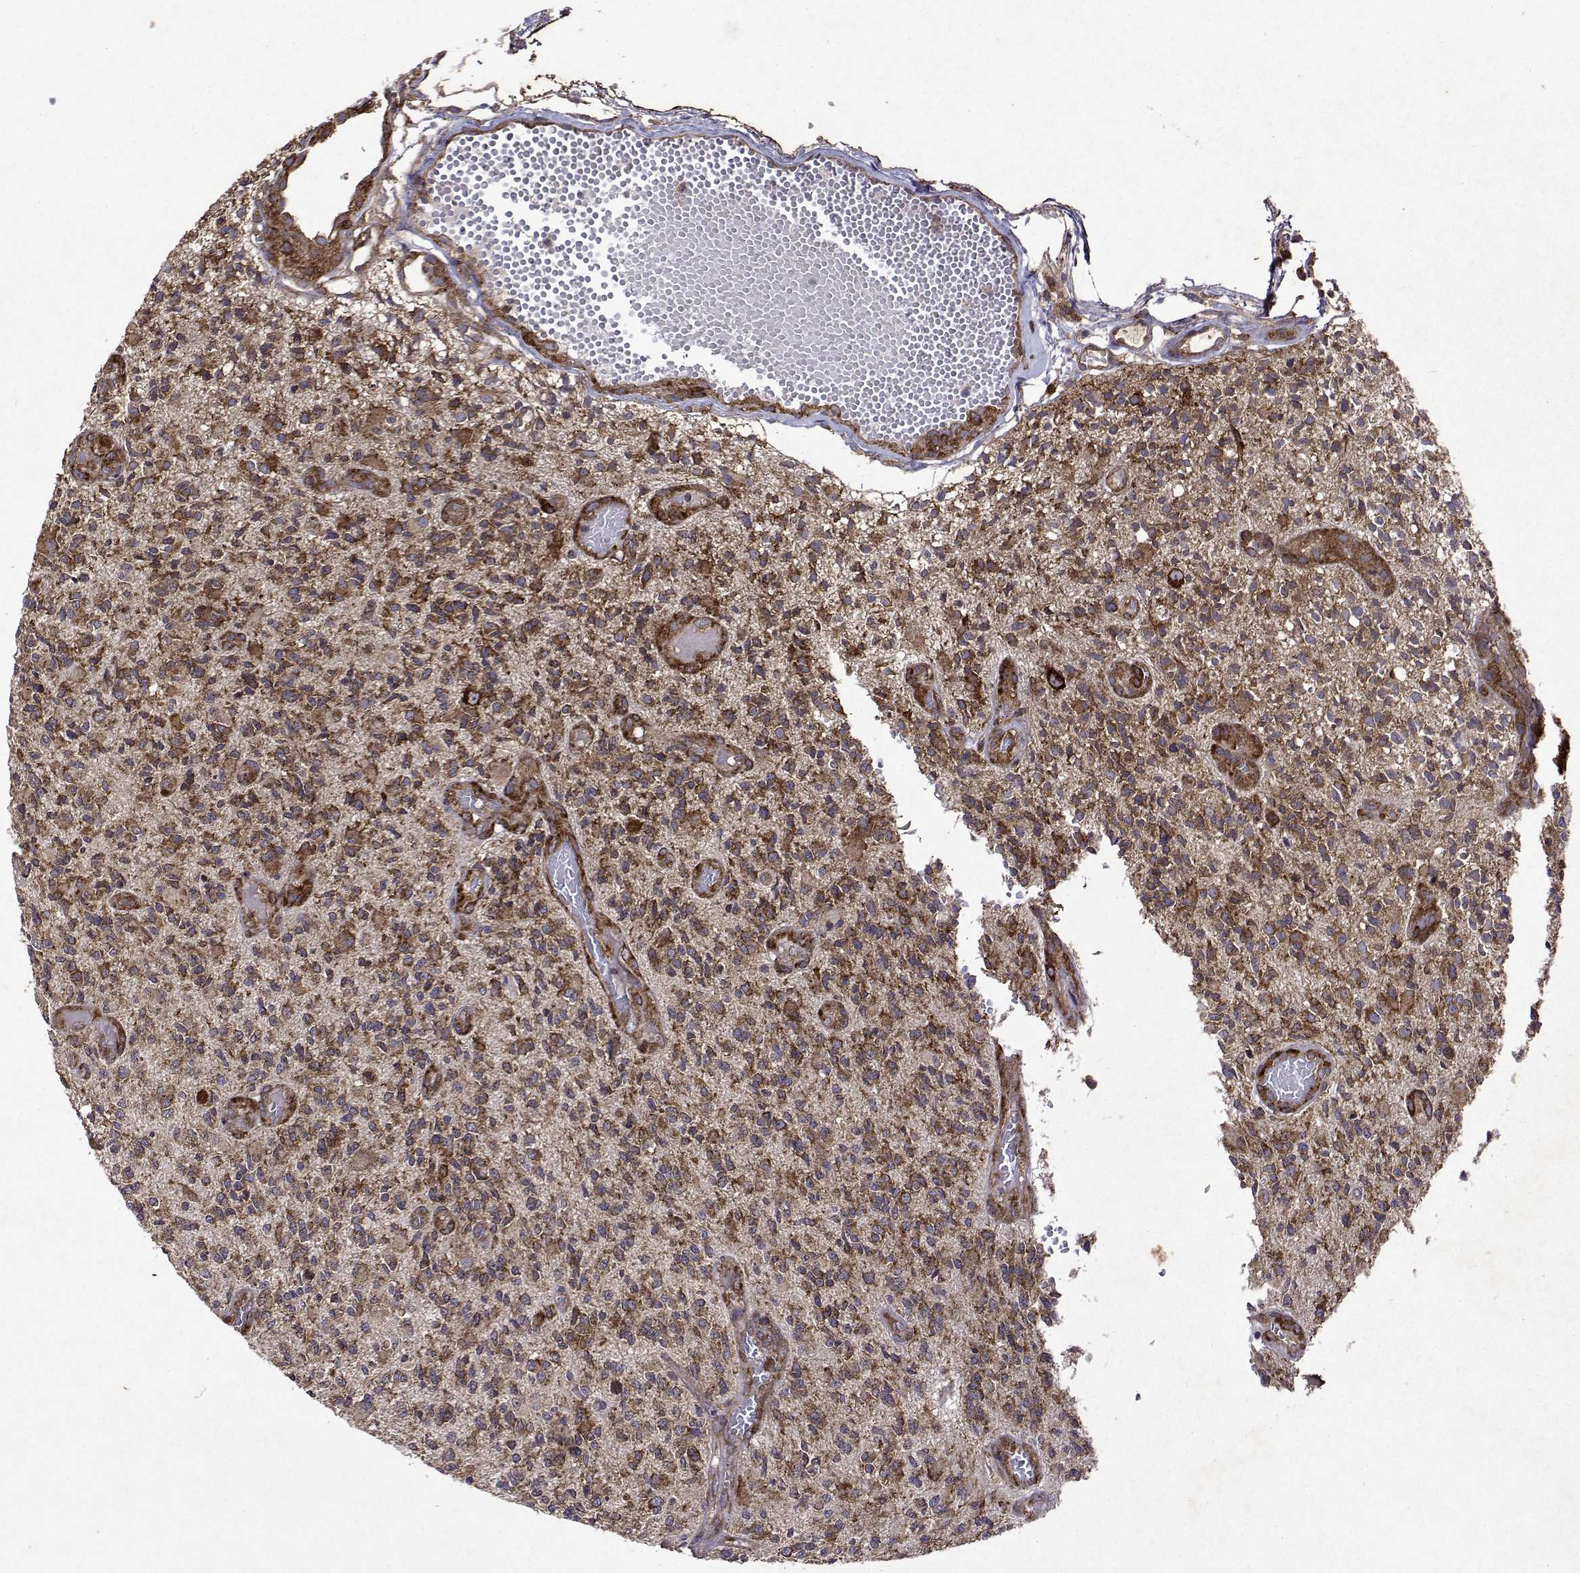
{"staining": {"intensity": "moderate", "quantity": ">75%", "location": "cytoplasmic/membranous"}, "tissue": "glioma", "cell_type": "Tumor cells", "image_type": "cancer", "snomed": [{"axis": "morphology", "description": "Glioma, malignant, High grade"}, {"axis": "topography", "description": "Brain"}], "caption": "The photomicrograph reveals staining of glioma, revealing moderate cytoplasmic/membranous protein staining (brown color) within tumor cells.", "gene": "TARBP2", "patient": {"sex": "female", "age": 63}}